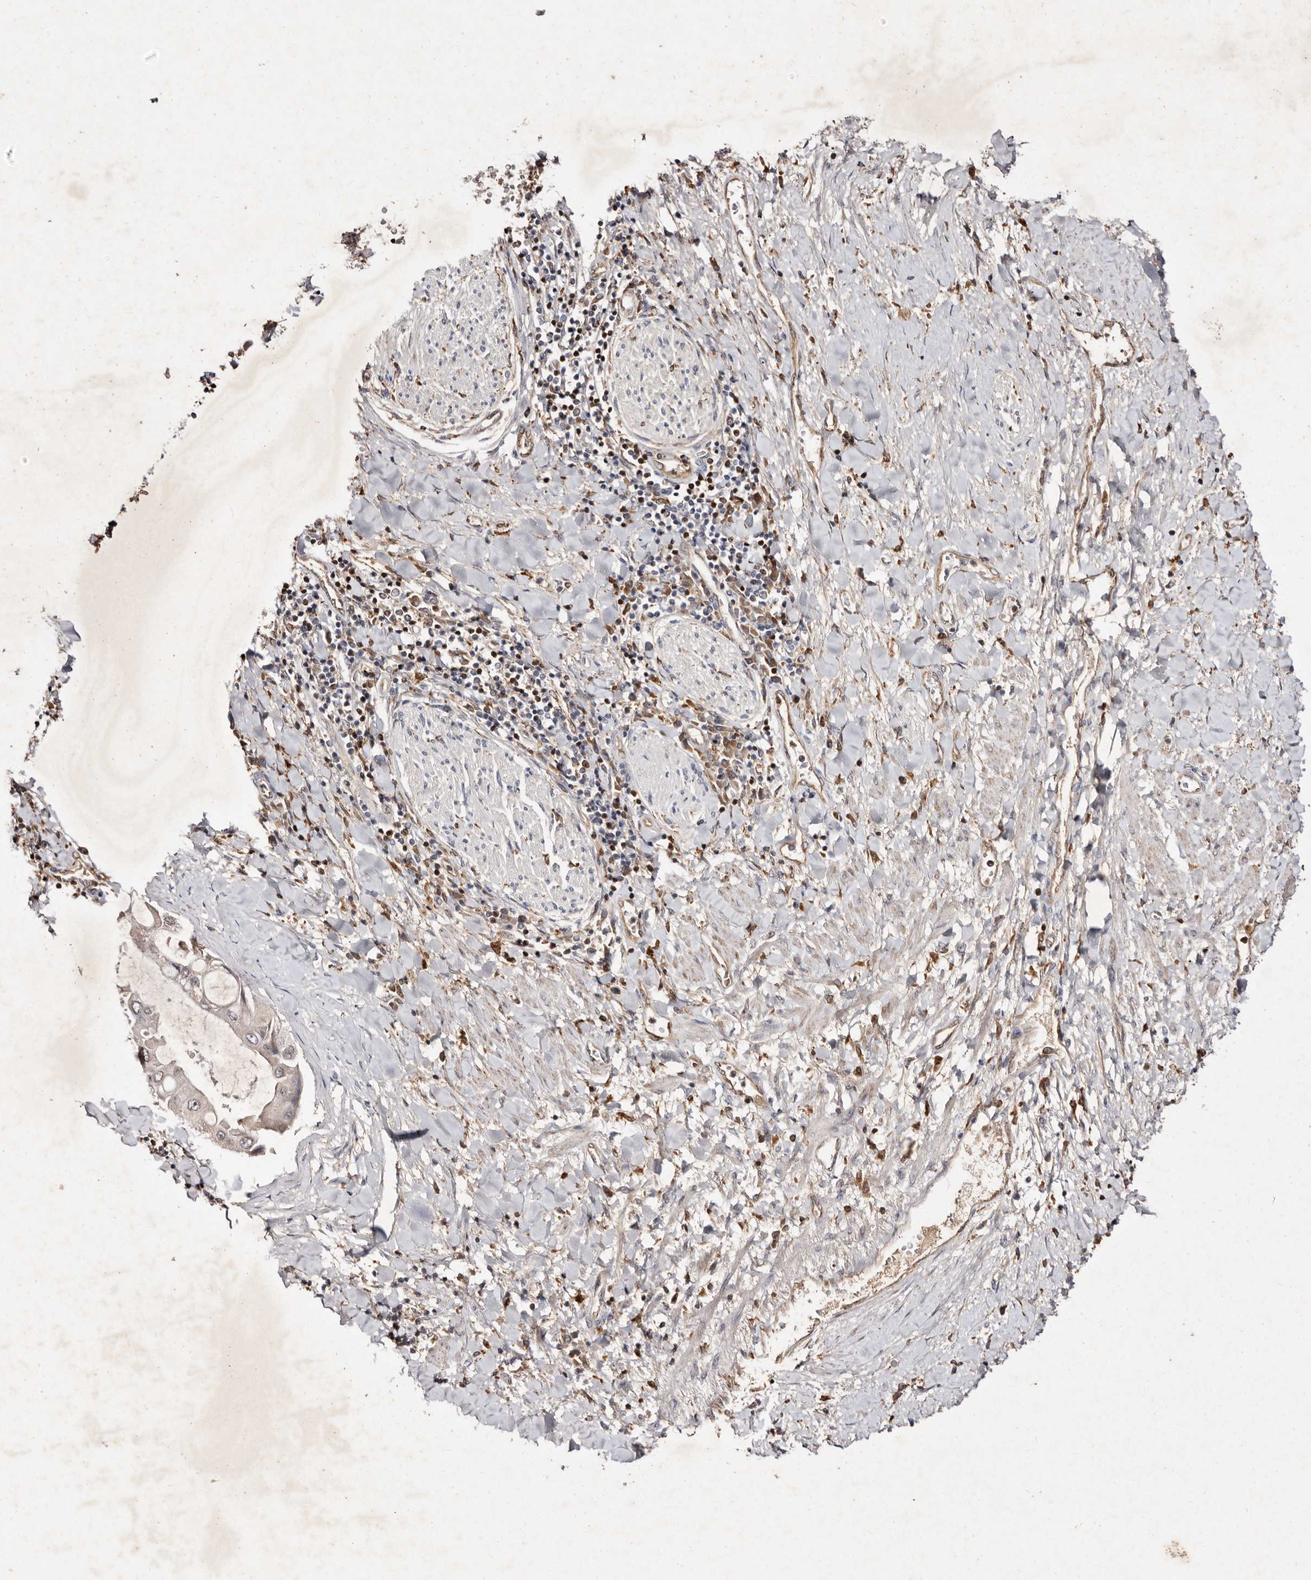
{"staining": {"intensity": "weak", "quantity": ">75%", "location": "cytoplasmic/membranous"}, "tissue": "liver cancer", "cell_type": "Tumor cells", "image_type": "cancer", "snomed": [{"axis": "morphology", "description": "Cholangiocarcinoma"}, {"axis": "topography", "description": "Liver"}], "caption": "Immunohistochemistry staining of liver cancer, which shows low levels of weak cytoplasmic/membranous expression in approximately >75% of tumor cells indicating weak cytoplasmic/membranous protein positivity. The staining was performed using DAB (3,3'-diaminobenzidine) (brown) for protein detection and nuclei were counterstained in hematoxylin (blue).", "gene": "GIMAP4", "patient": {"sex": "male", "age": 50}}